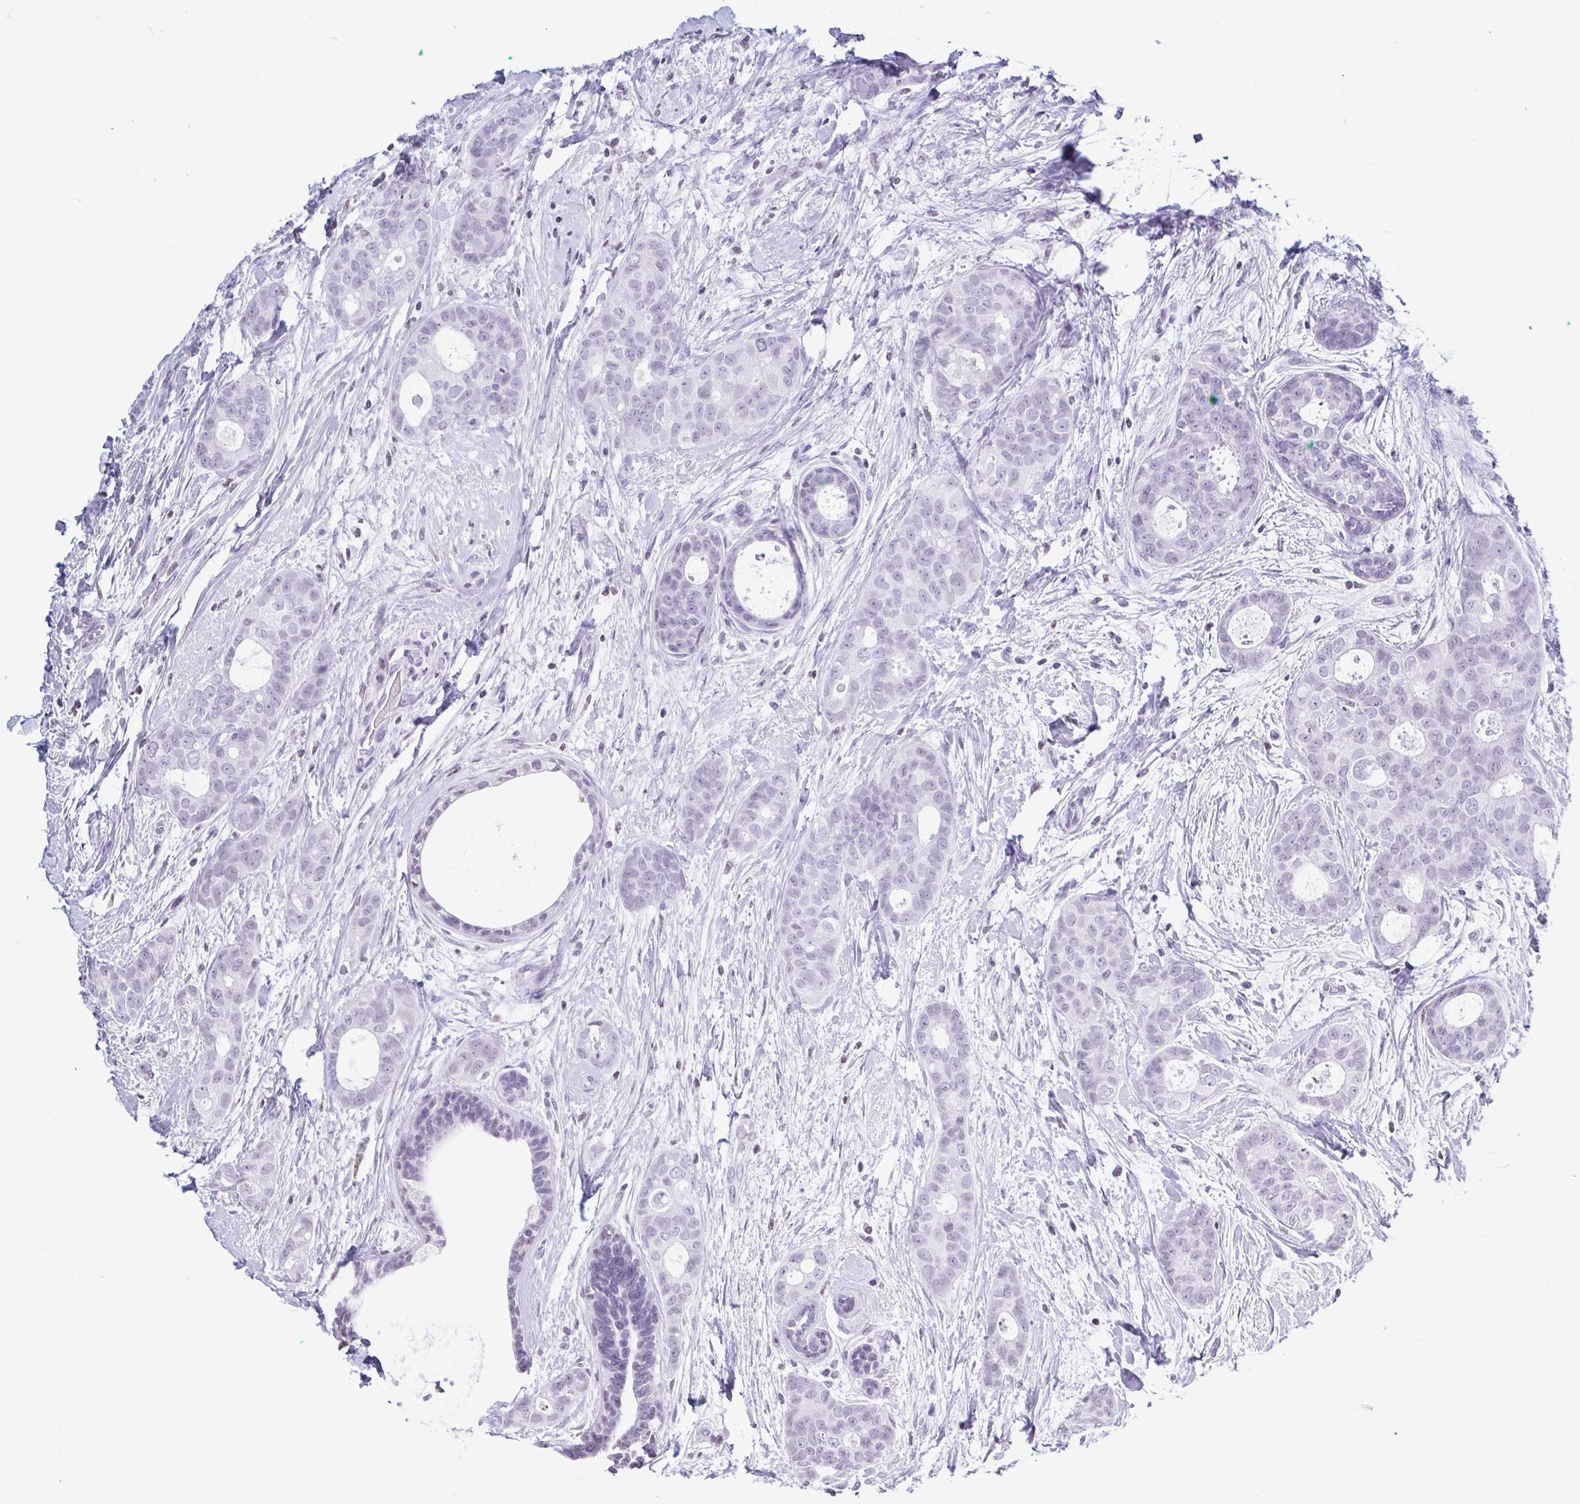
{"staining": {"intensity": "negative", "quantity": "none", "location": "none"}, "tissue": "breast cancer", "cell_type": "Tumor cells", "image_type": "cancer", "snomed": [{"axis": "morphology", "description": "Duct carcinoma"}, {"axis": "topography", "description": "Breast"}], "caption": "Immunohistochemical staining of human breast cancer (invasive ductal carcinoma) exhibits no significant expression in tumor cells.", "gene": "VCY1B", "patient": {"sex": "female", "age": 45}}